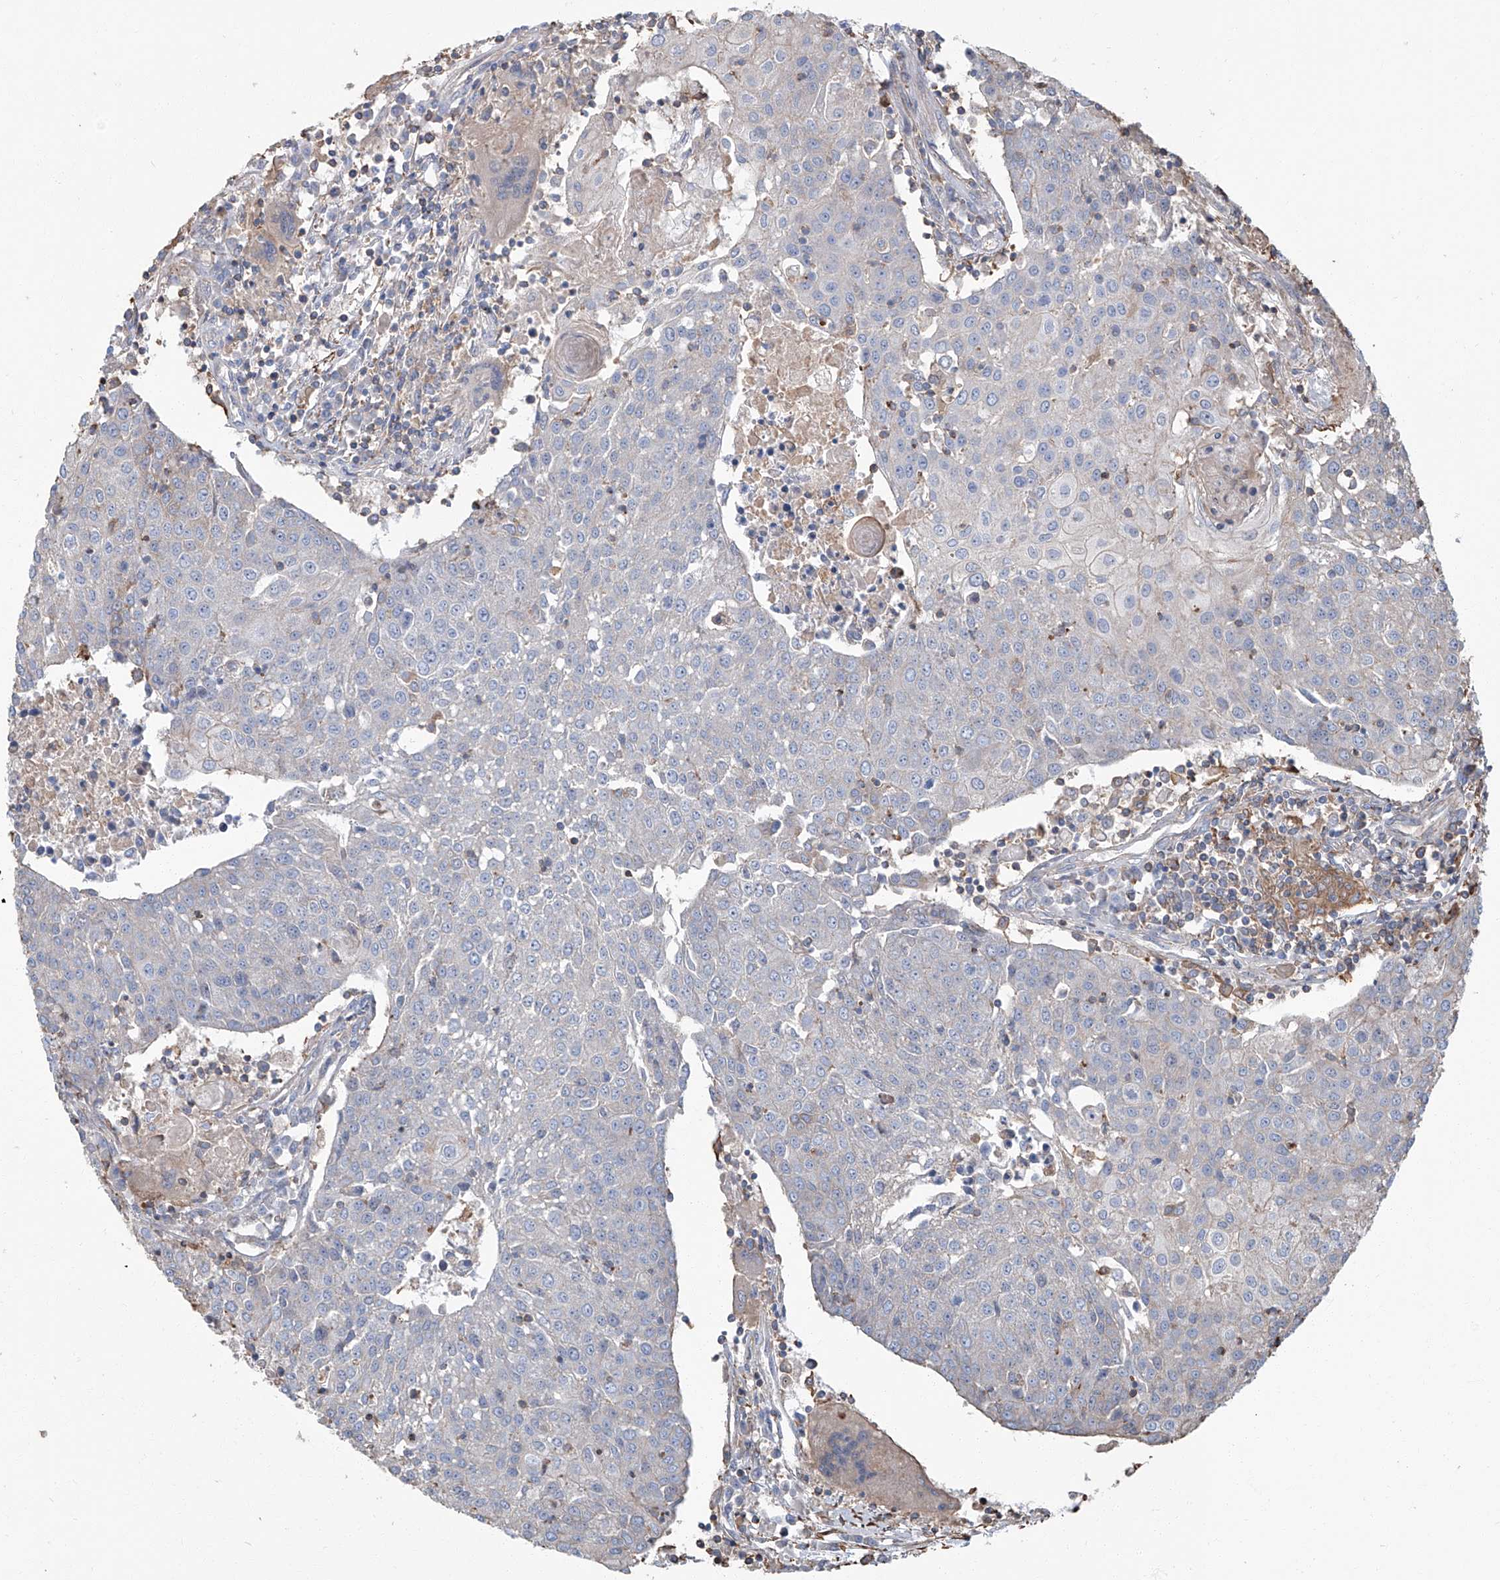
{"staining": {"intensity": "negative", "quantity": "none", "location": "none"}, "tissue": "urothelial cancer", "cell_type": "Tumor cells", "image_type": "cancer", "snomed": [{"axis": "morphology", "description": "Urothelial carcinoma, High grade"}, {"axis": "topography", "description": "Urinary bladder"}], "caption": "An immunohistochemistry (IHC) micrograph of urothelial cancer is shown. There is no staining in tumor cells of urothelial cancer.", "gene": "PIEZO2", "patient": {"sex": "female", "age": 85}}